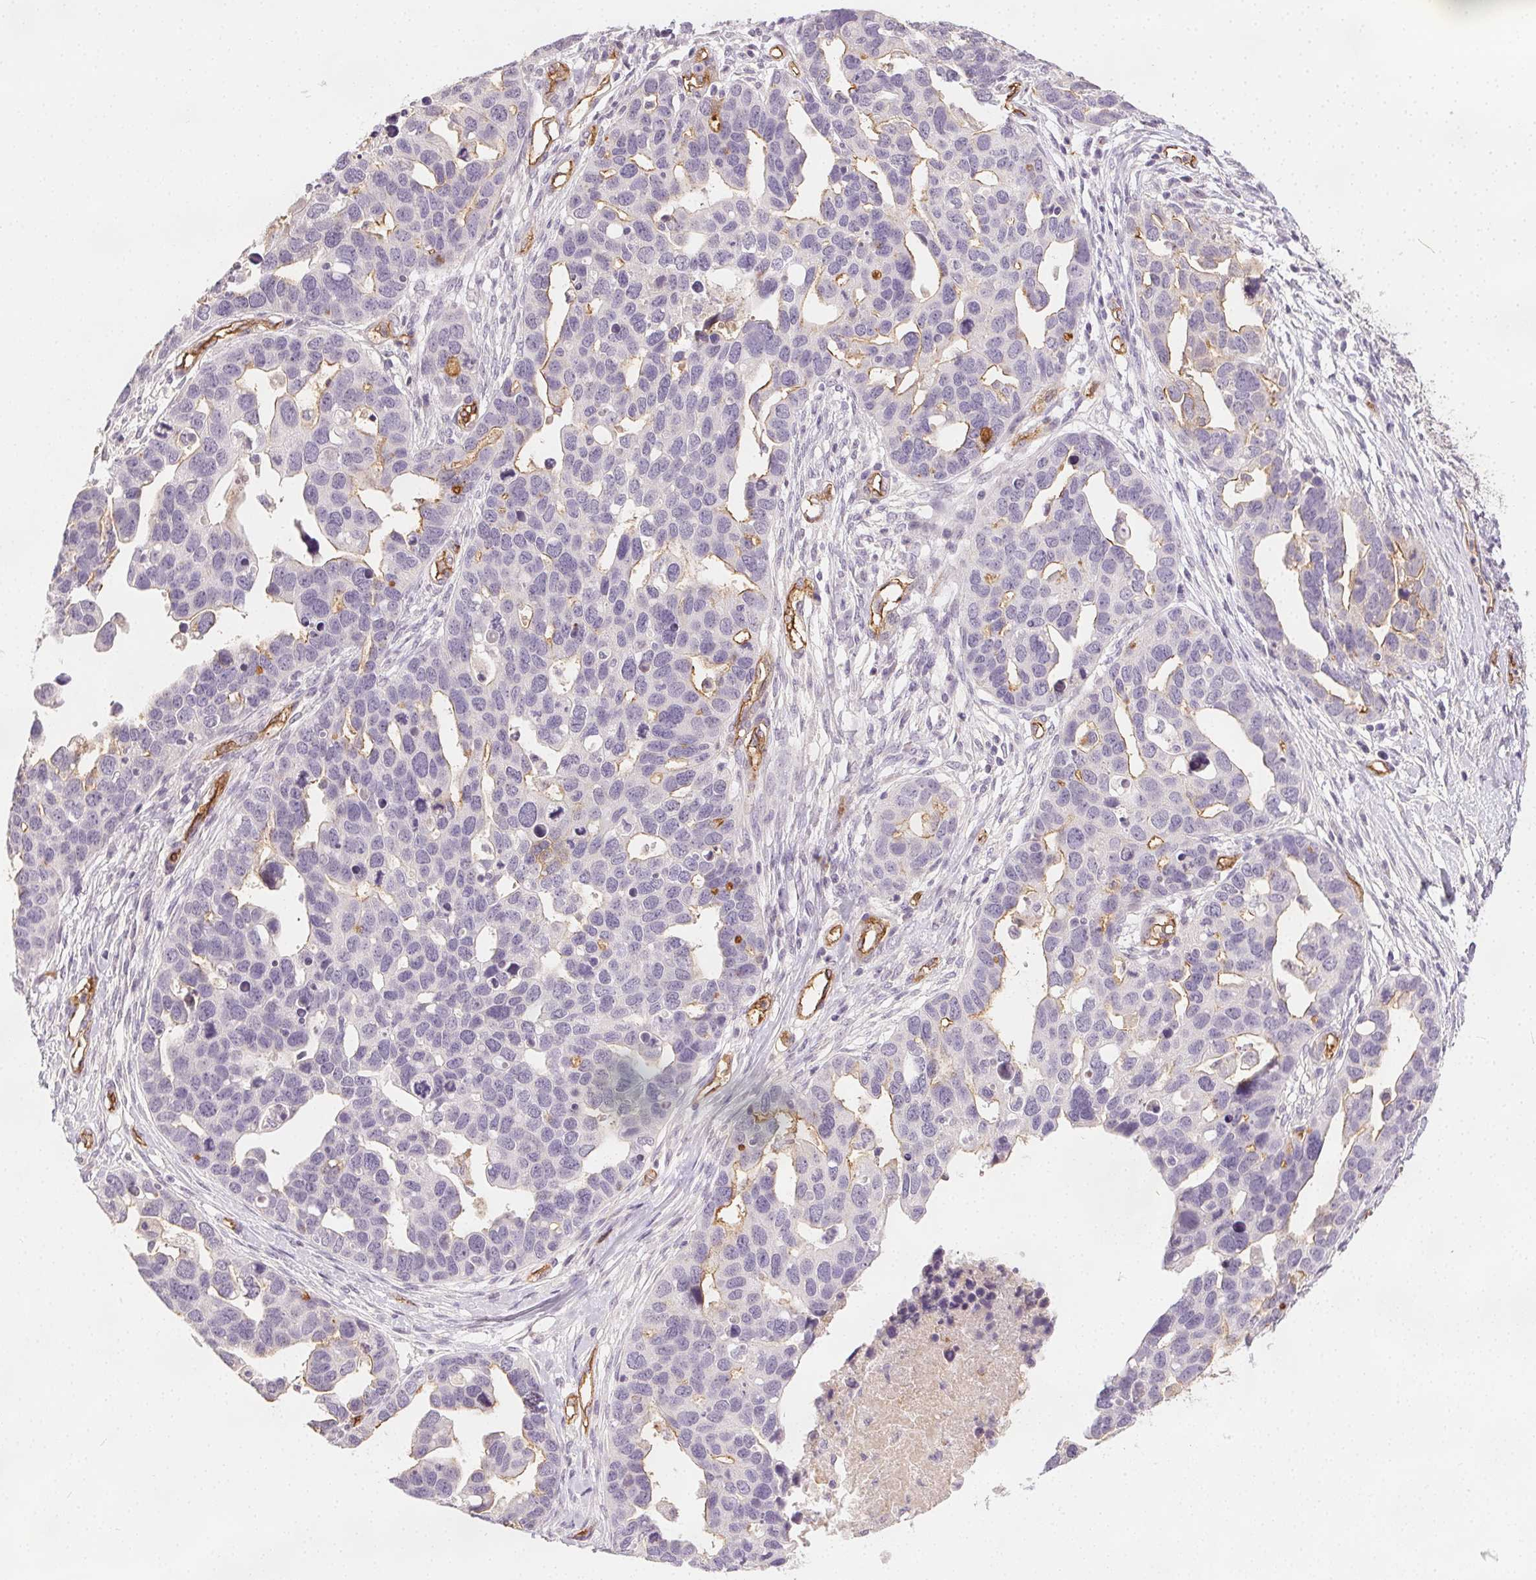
{"staining": {"intensity": "moderate", "quantity": "<25%", "location": "cytoplasmic/membranous"}, "tissue": "ovarian cancer", "cell_type": "Tumor cells", "image_type": "cancer", "snomed": [{"axis": "morphology", "description": "Cystadenocarcinoma, serous, NOS"}, {"axis": "topography", "description": "Ovary"}], "caption": "This is a photomicrograph of immunohistochemistry staining of ovarian cancer, which shows moderate staining in the cytoplasmic/membranous of tumor cells.", "gene": "PODXL", "patient": {"sex": "female", "age": 54}}